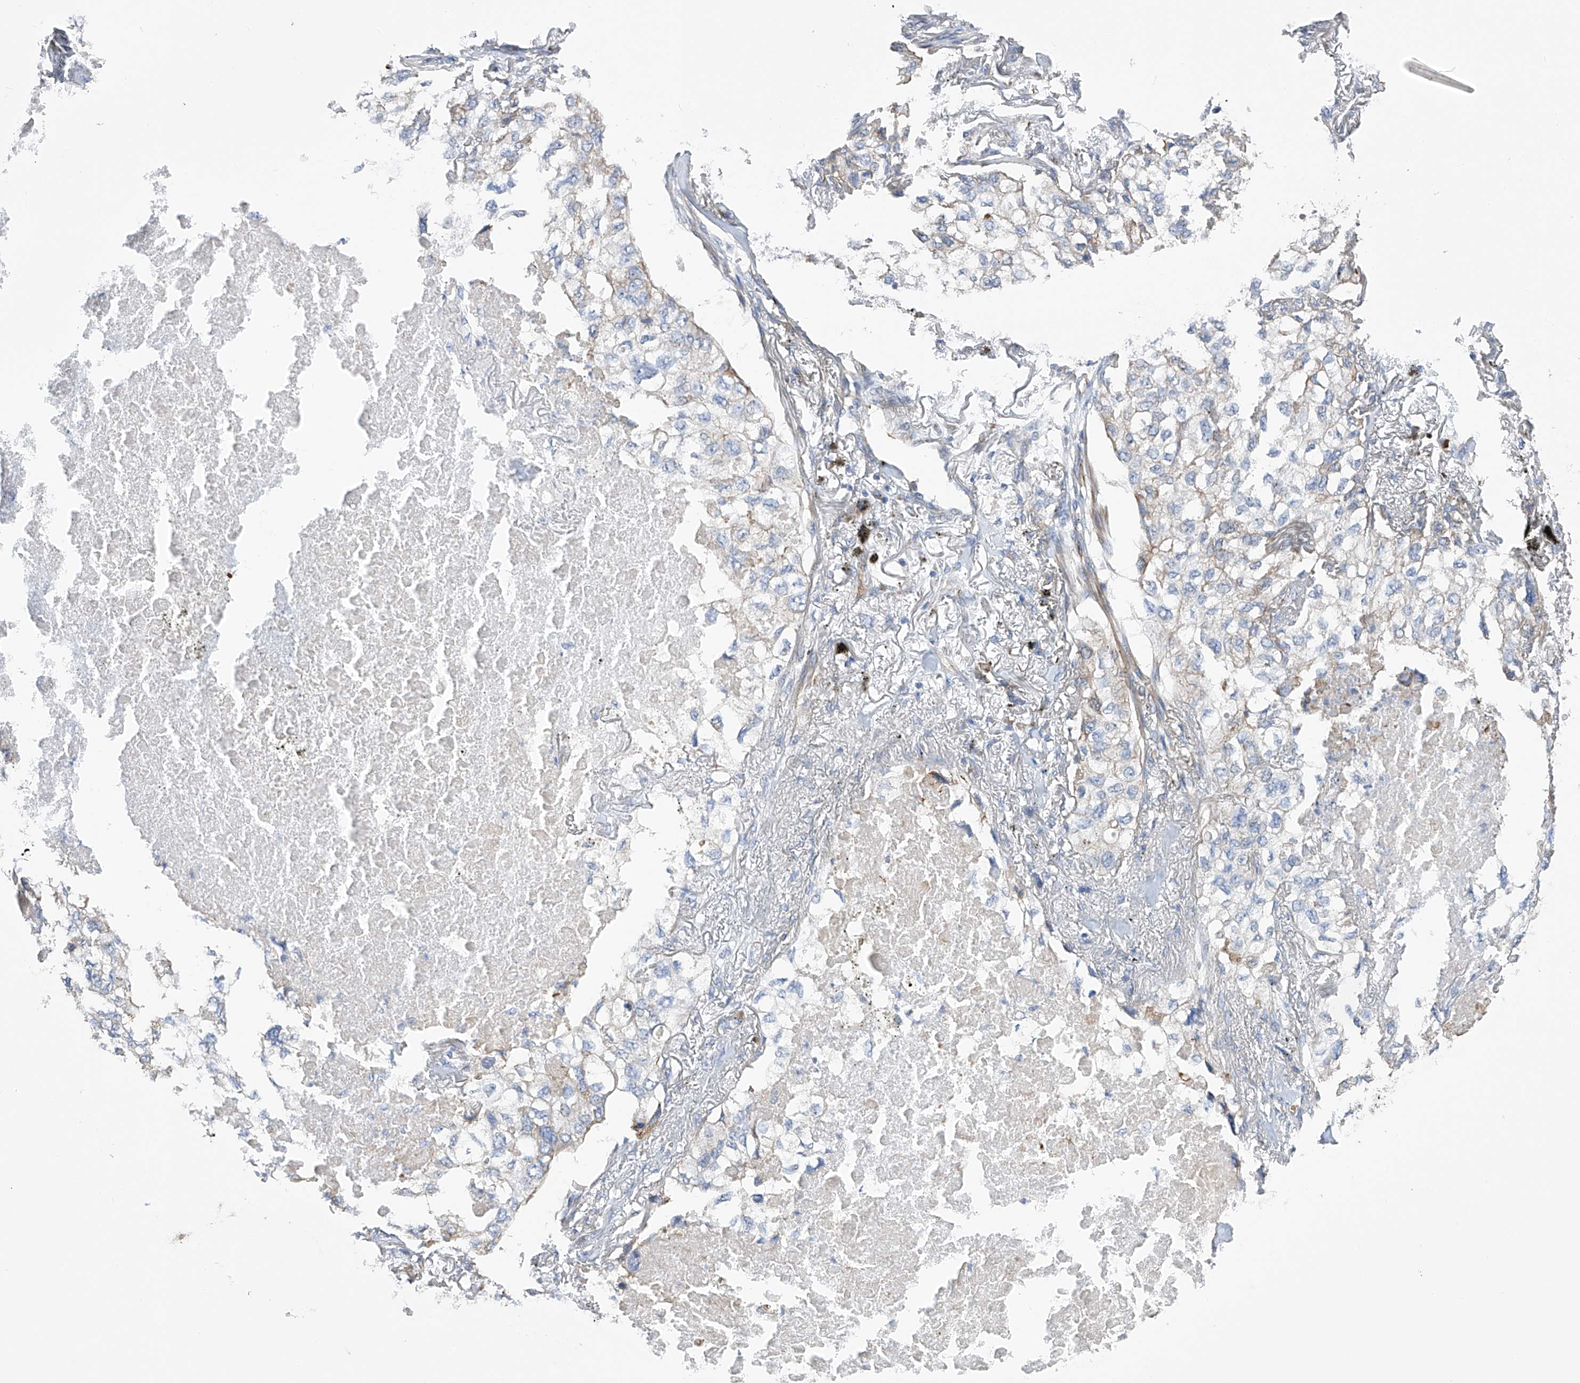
{"staining": {"intensity": "weak", "quantity": "<25%", "location": "cytoplasmic/membranous"}, "tissue": "lung cancer", "cell_type": "Tumor cells", "image_type": "cancer", "snomed": [{"axis": "morphology", "description": "Adenocarcinoma, NOS"}, {"axis": "topography", "description": "Lung"}], "caption": "Protein analysis of lung adenocarcinoma exhibits no significant expression in tumor cells. (Stains: DAB IHC with hematoxylin counter stain, Microscopy: brightfield microscopy at high magnification).", "gene": "NFATC4", "patient": {"sex": "male", "age": 65}}